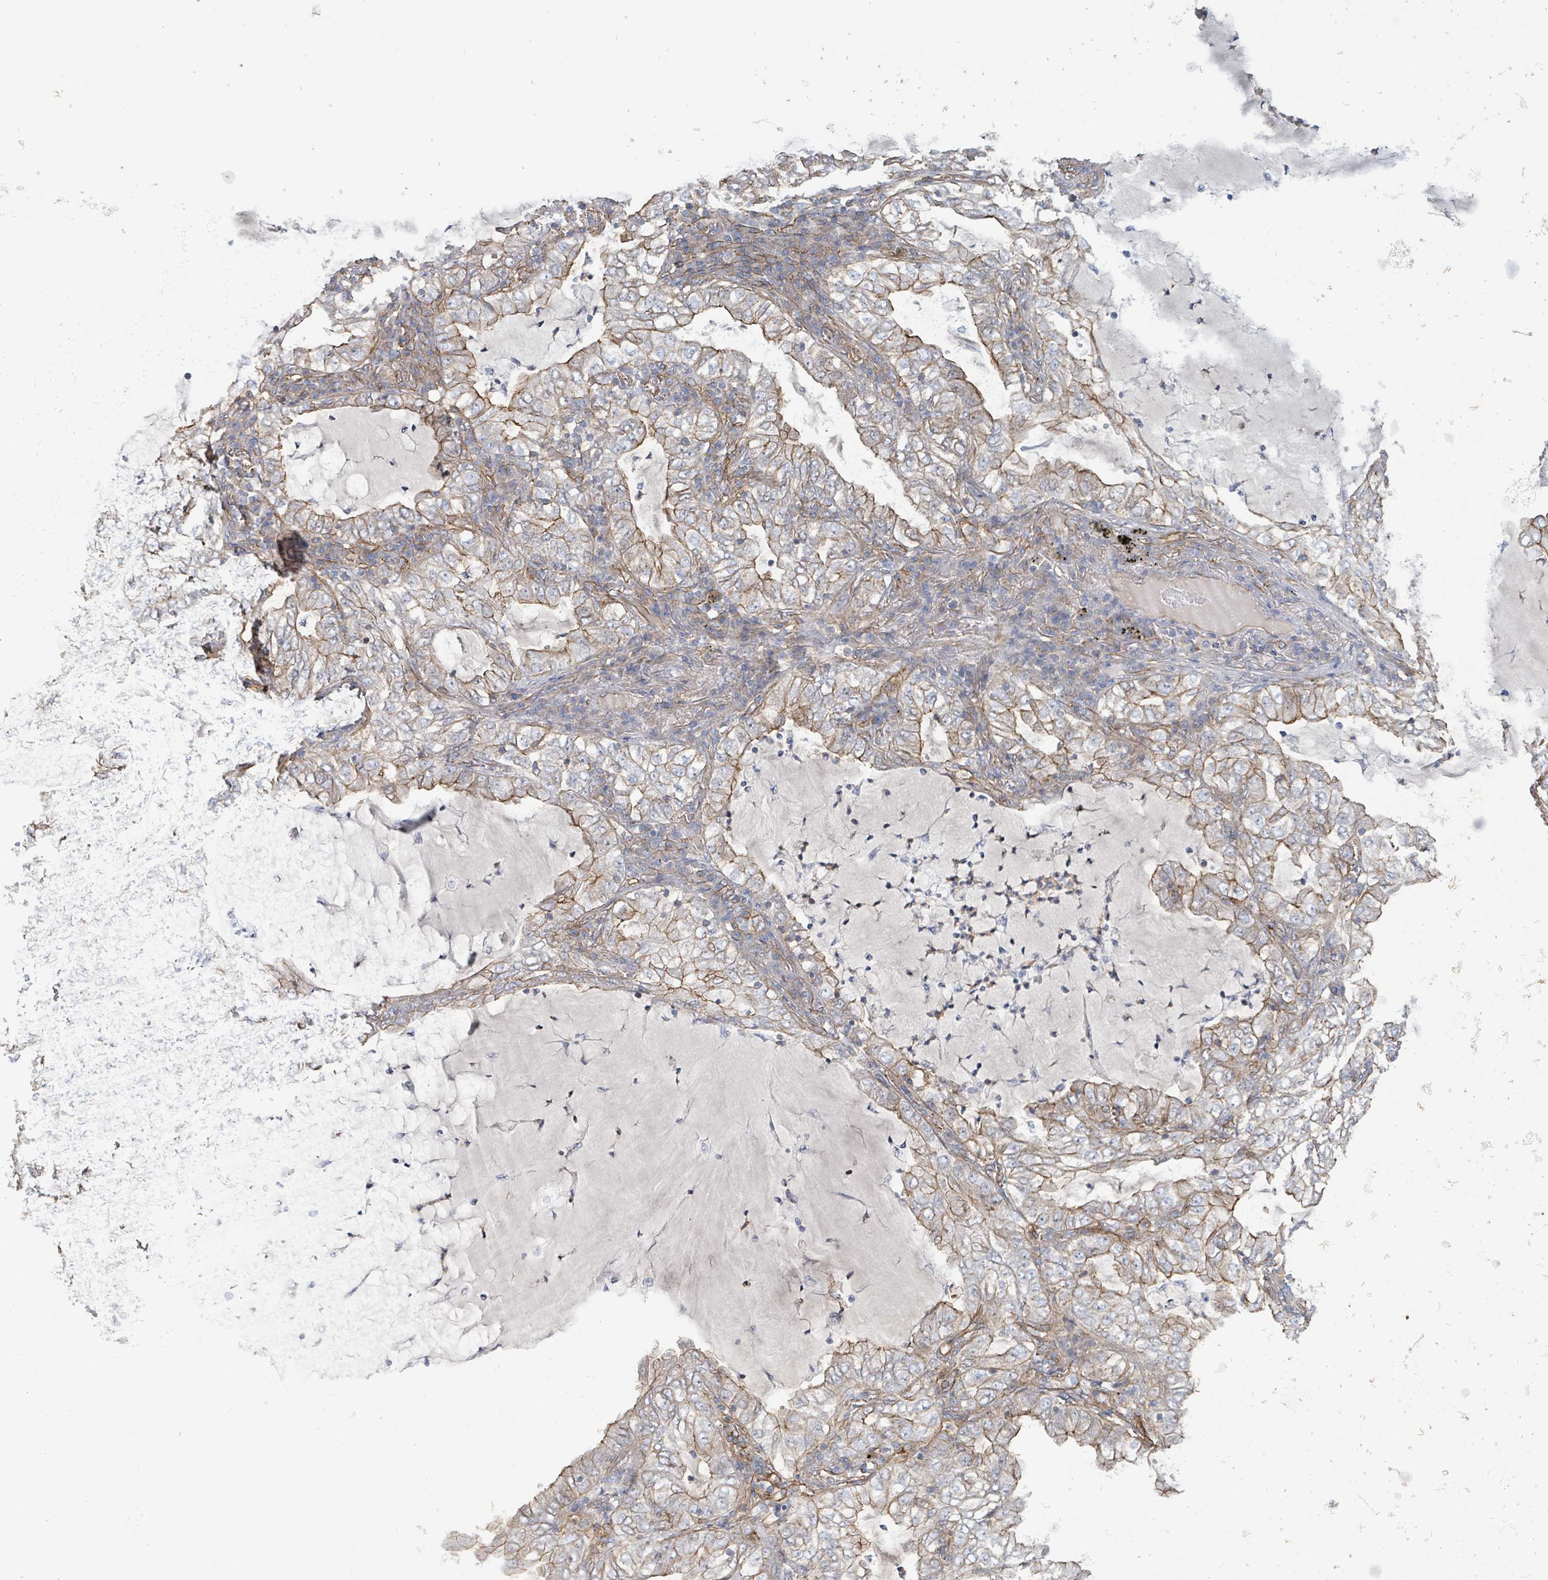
{"staining": {"intensity": "moderate", "quantity": "25%-75%", "location": "cytoplasmic/membranous"}, "tissue": "lung cancer", "cell_type": "Tumor cells", "image_type": "cancer", "snomed": [{"axis": "morphology", "description": "Adenocarcinoma, NOS"}, {"axis": "topography", "description": "Lung"}], "caption": "Immunohistochemistry (IHC) (DAB) staining of adenocarcinoma (lung) reveals moderate cytoplasmic/membranous protein positivity in about 25%-75% of tumor cells.", "gene": "LDOC1", "patient": {"sex": "female", "age": 73}}